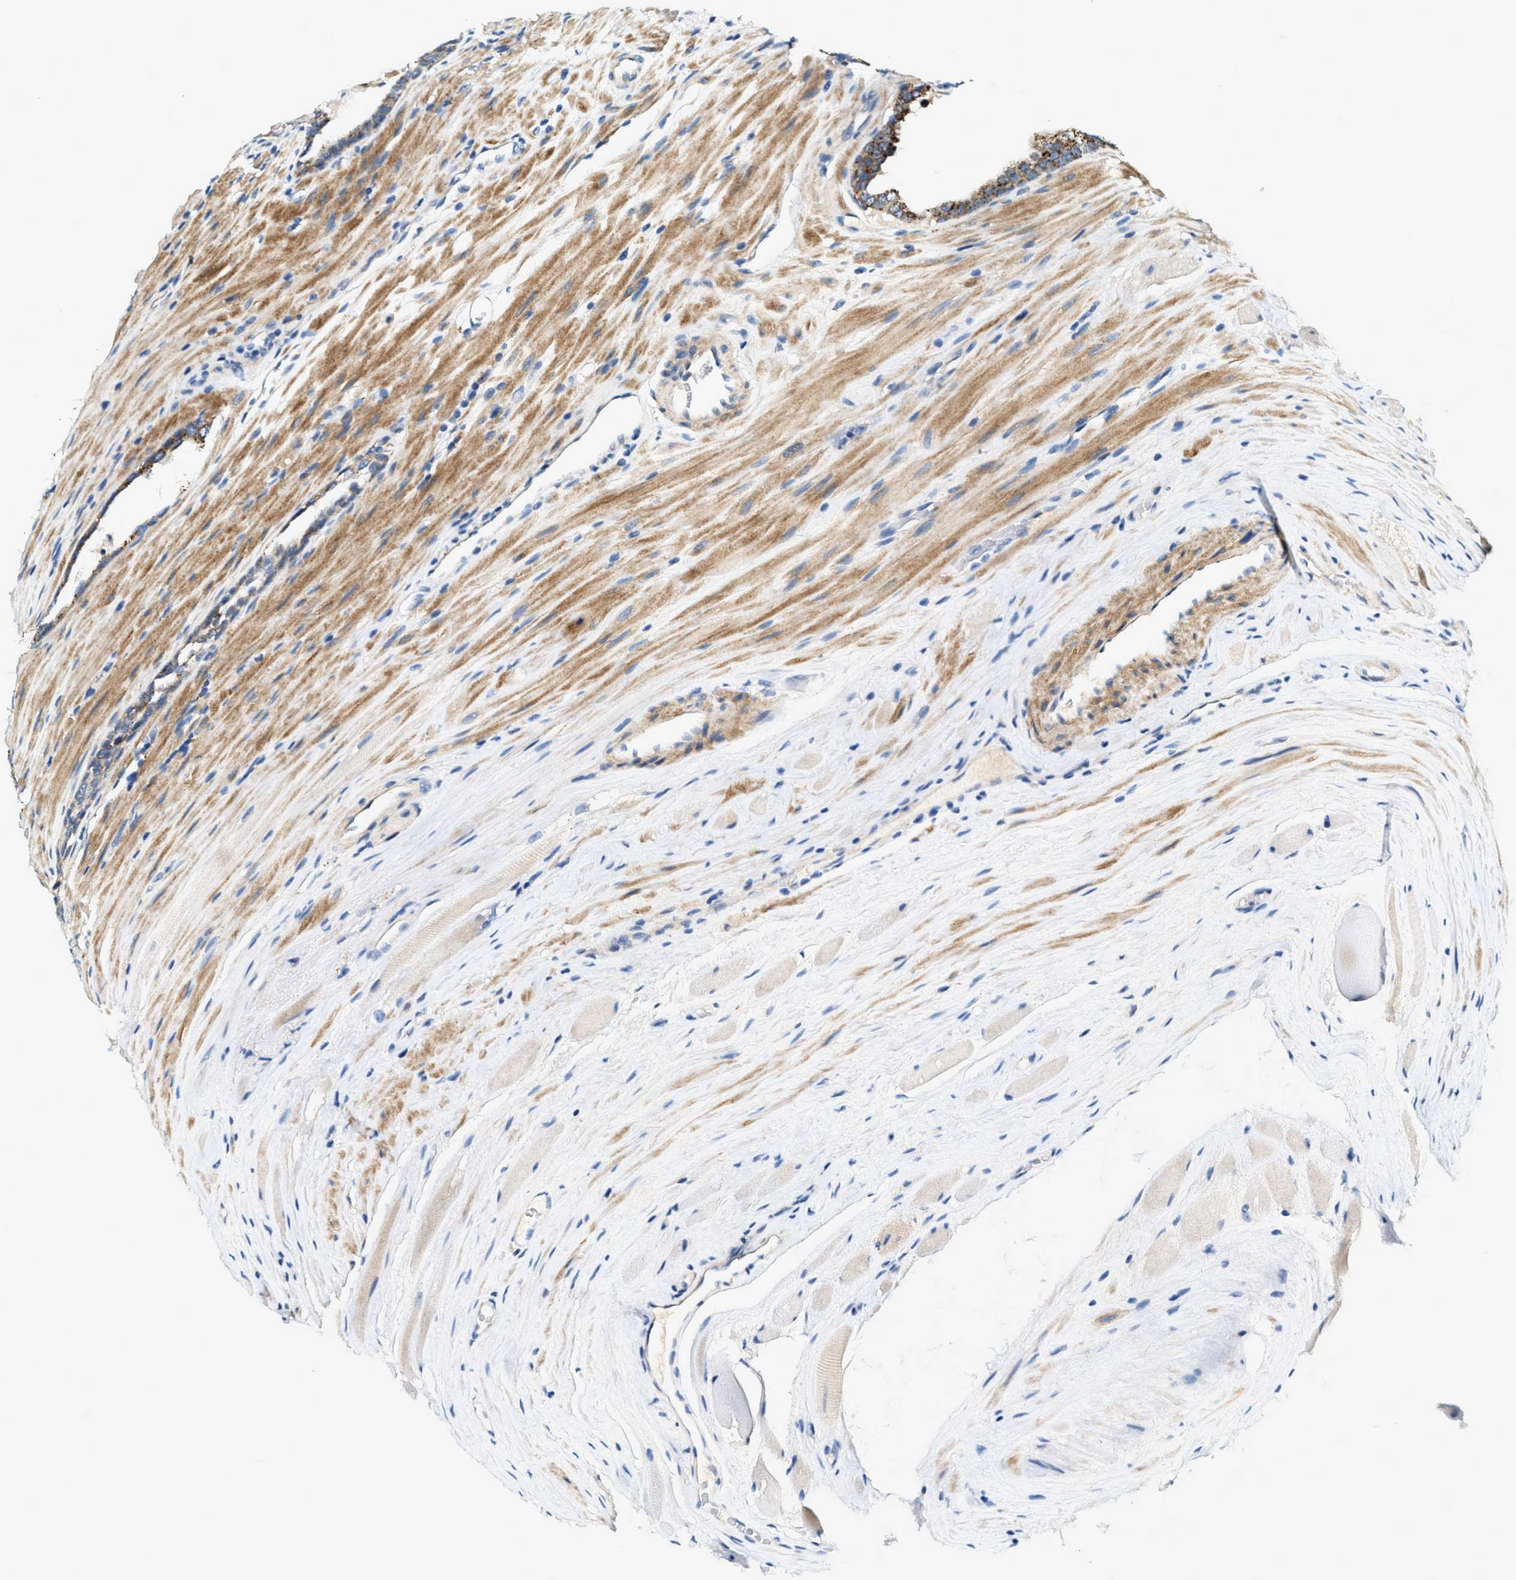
{"staining": {"intensity": "moderate", "quantity": ">75%", "location": "cytoplasmic/membranous"}, "tissue": "prostate cancer", "cell_type": "Tumor cells", "image_type": "cancer", "snomed": [{"axis": "morphology", "description": "Adenocarcinoma, Low grade"}, {"axis": "topography", "description": "Prostate"}], "caption": "Tumor cells reveal medium levels of moderate cytoplasmic/membranous positivity in about >75% of cells in prostate cancer (adenocarcinoma (low-grade)).", "gene": "DUSP10", "patient": {"sex": "male", "age": 70}}